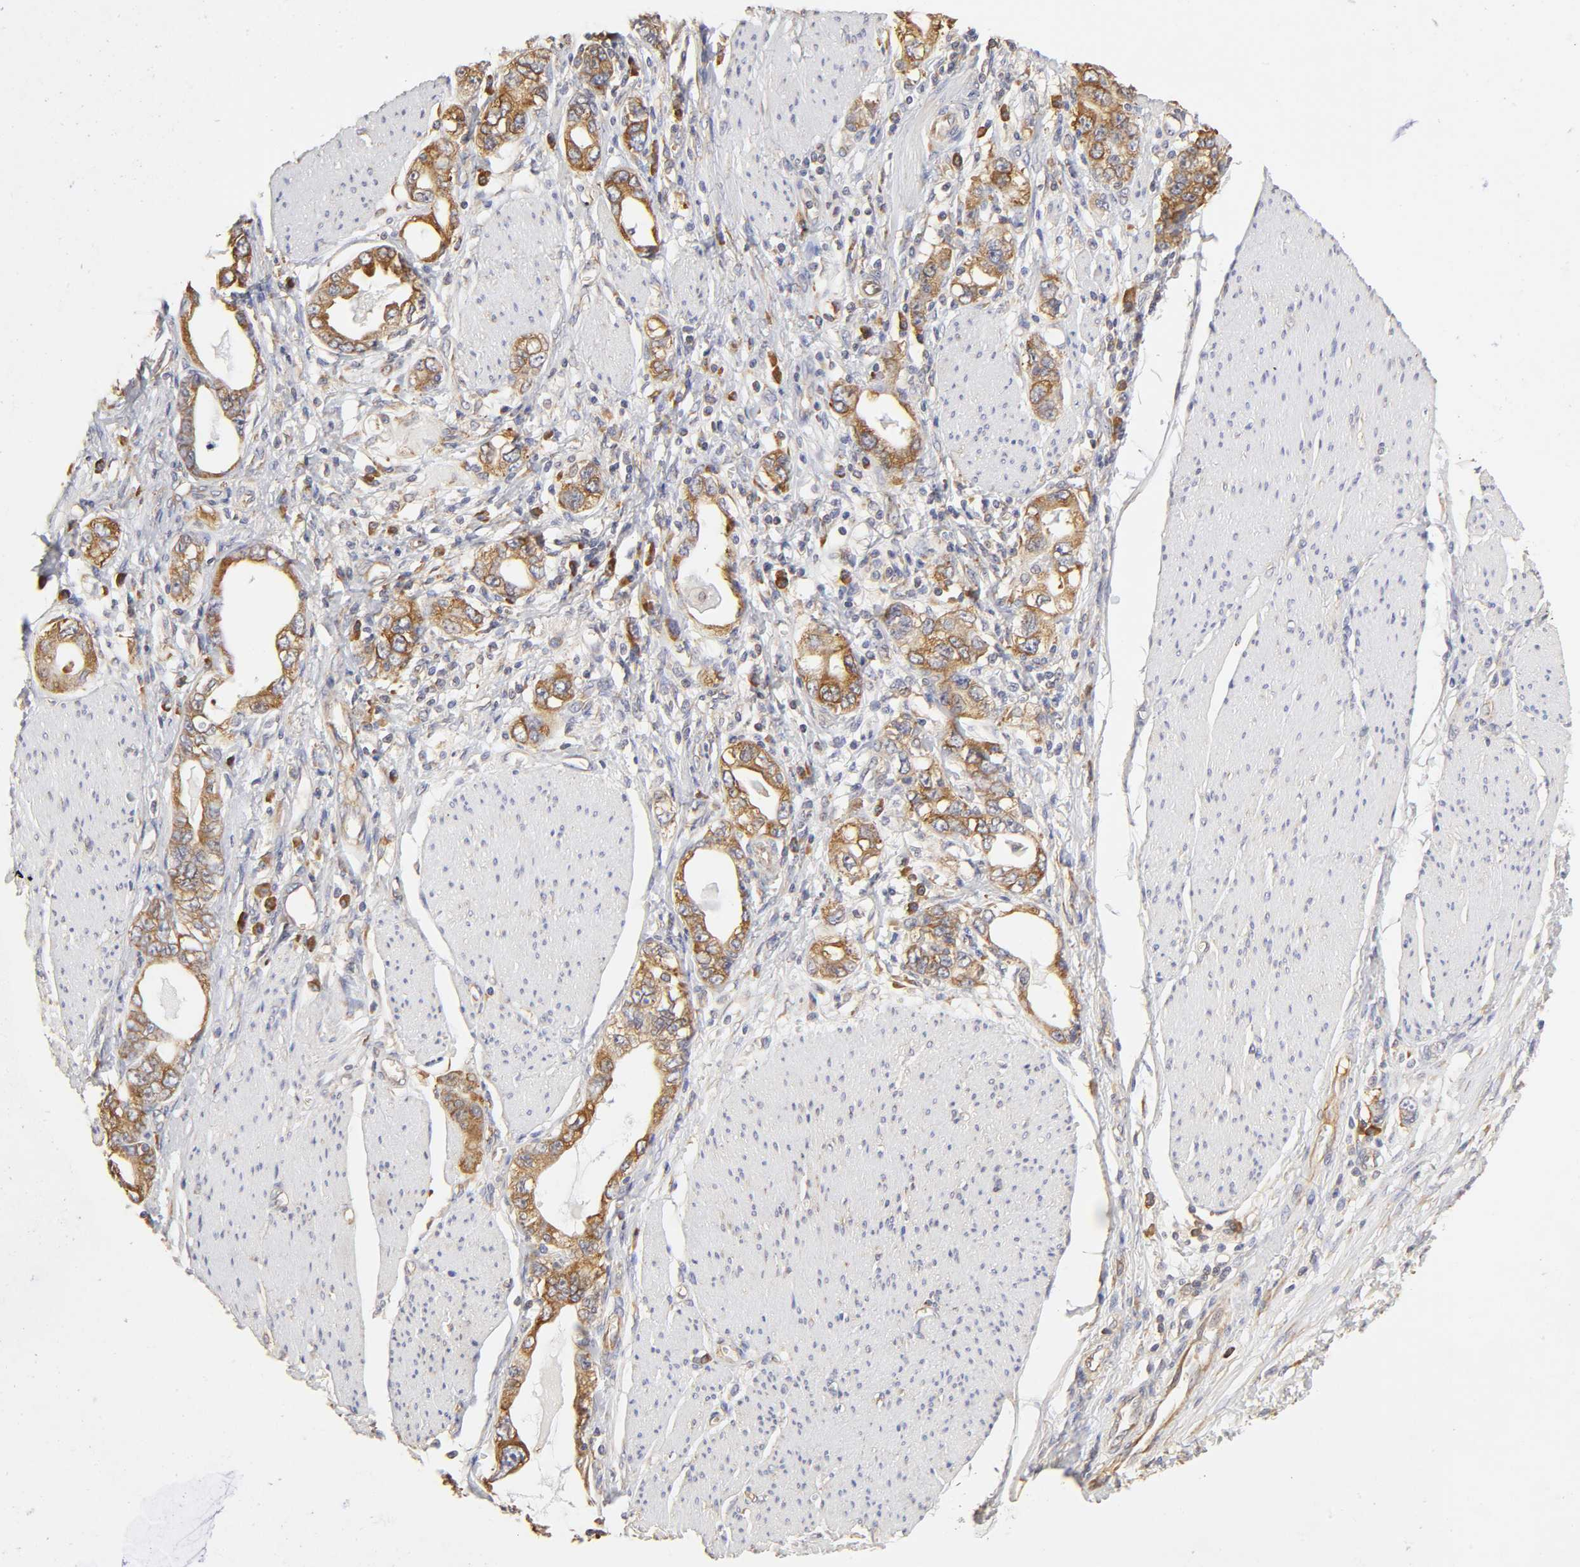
{"staining": {"intensity": "moderate", "quantity": ">75%", "location": "cytoplasmic/membranous"}, "tissue": "stomach cancer", "cell_type": "Tumor cells", "image_type": "cancer", "snomed": [{"axis": "morphology", "description": "Adenocarcinoma, NOS"}, {"axis": "topography", "description": "Stomach, lower"}], "caption": "Tumor cells show medium levels of moderate cytoplasmic/membranous staining in approximately >75% of cells in human stomach adenocarcinoma.", "gene": "RPL14", "patient": {"sex": "female", "age": 93}}